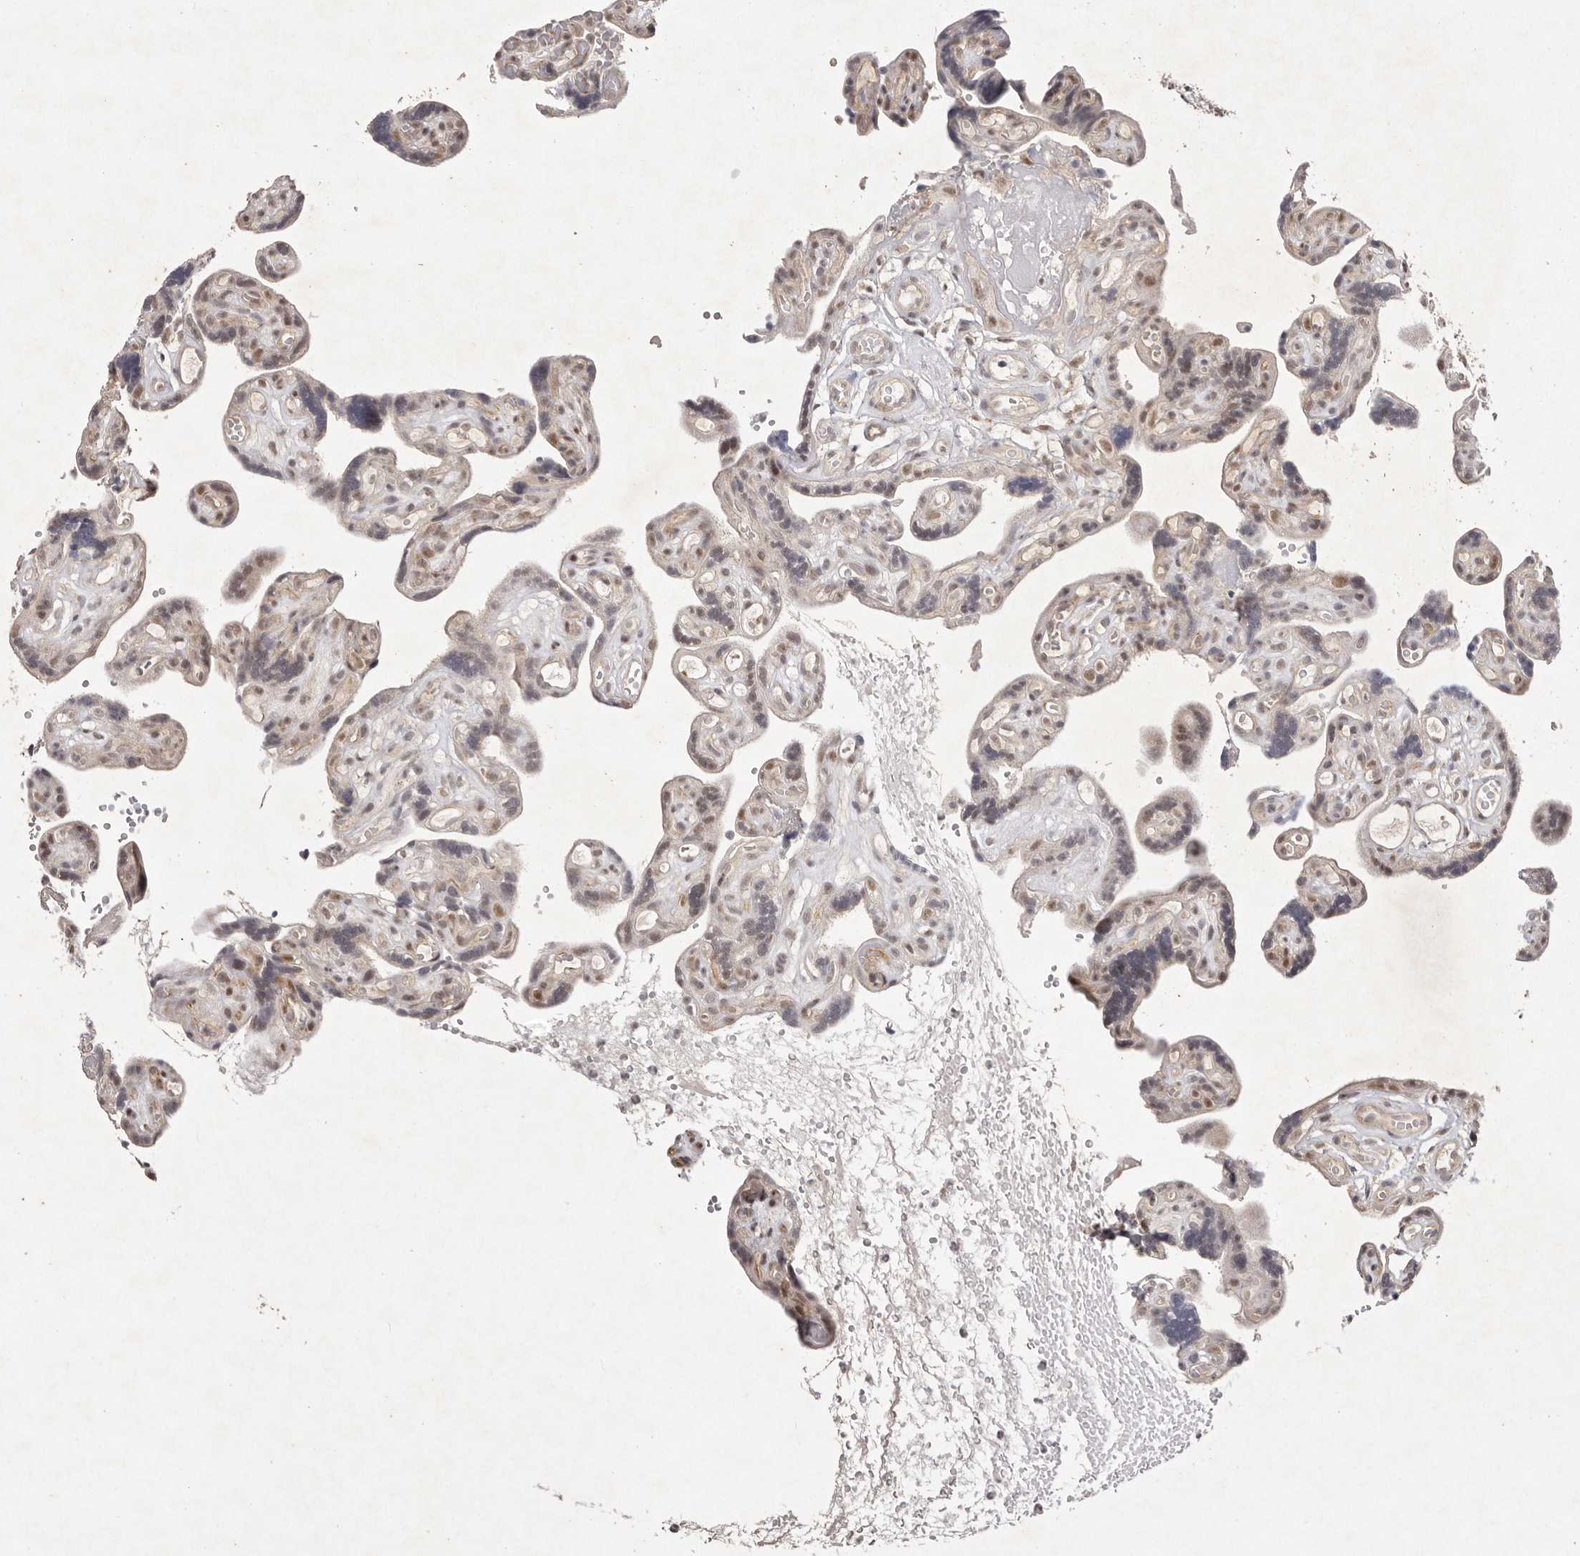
{"staining": {"intensity": "moderate", "quantity": ">75%", "location": "nuclear"}, "tissue": "placenta", "cell_type": "Decidual cells", "image_type": "normal", "snomed": [{"axis": "morphology", "description": "Normal tissue, NOS"}, {"axis": "topography", "description": "Placenta"}], "caption": "Immunohistochemical staining of unremarkable placenta demonstrates moderate nuclear protein staining in about >75% of decidual cells. (DAB = brown stain, brightfield microscopy at high magnification).", "gene": "BUD31", "patient": {"sex": "female", "age": 30}}